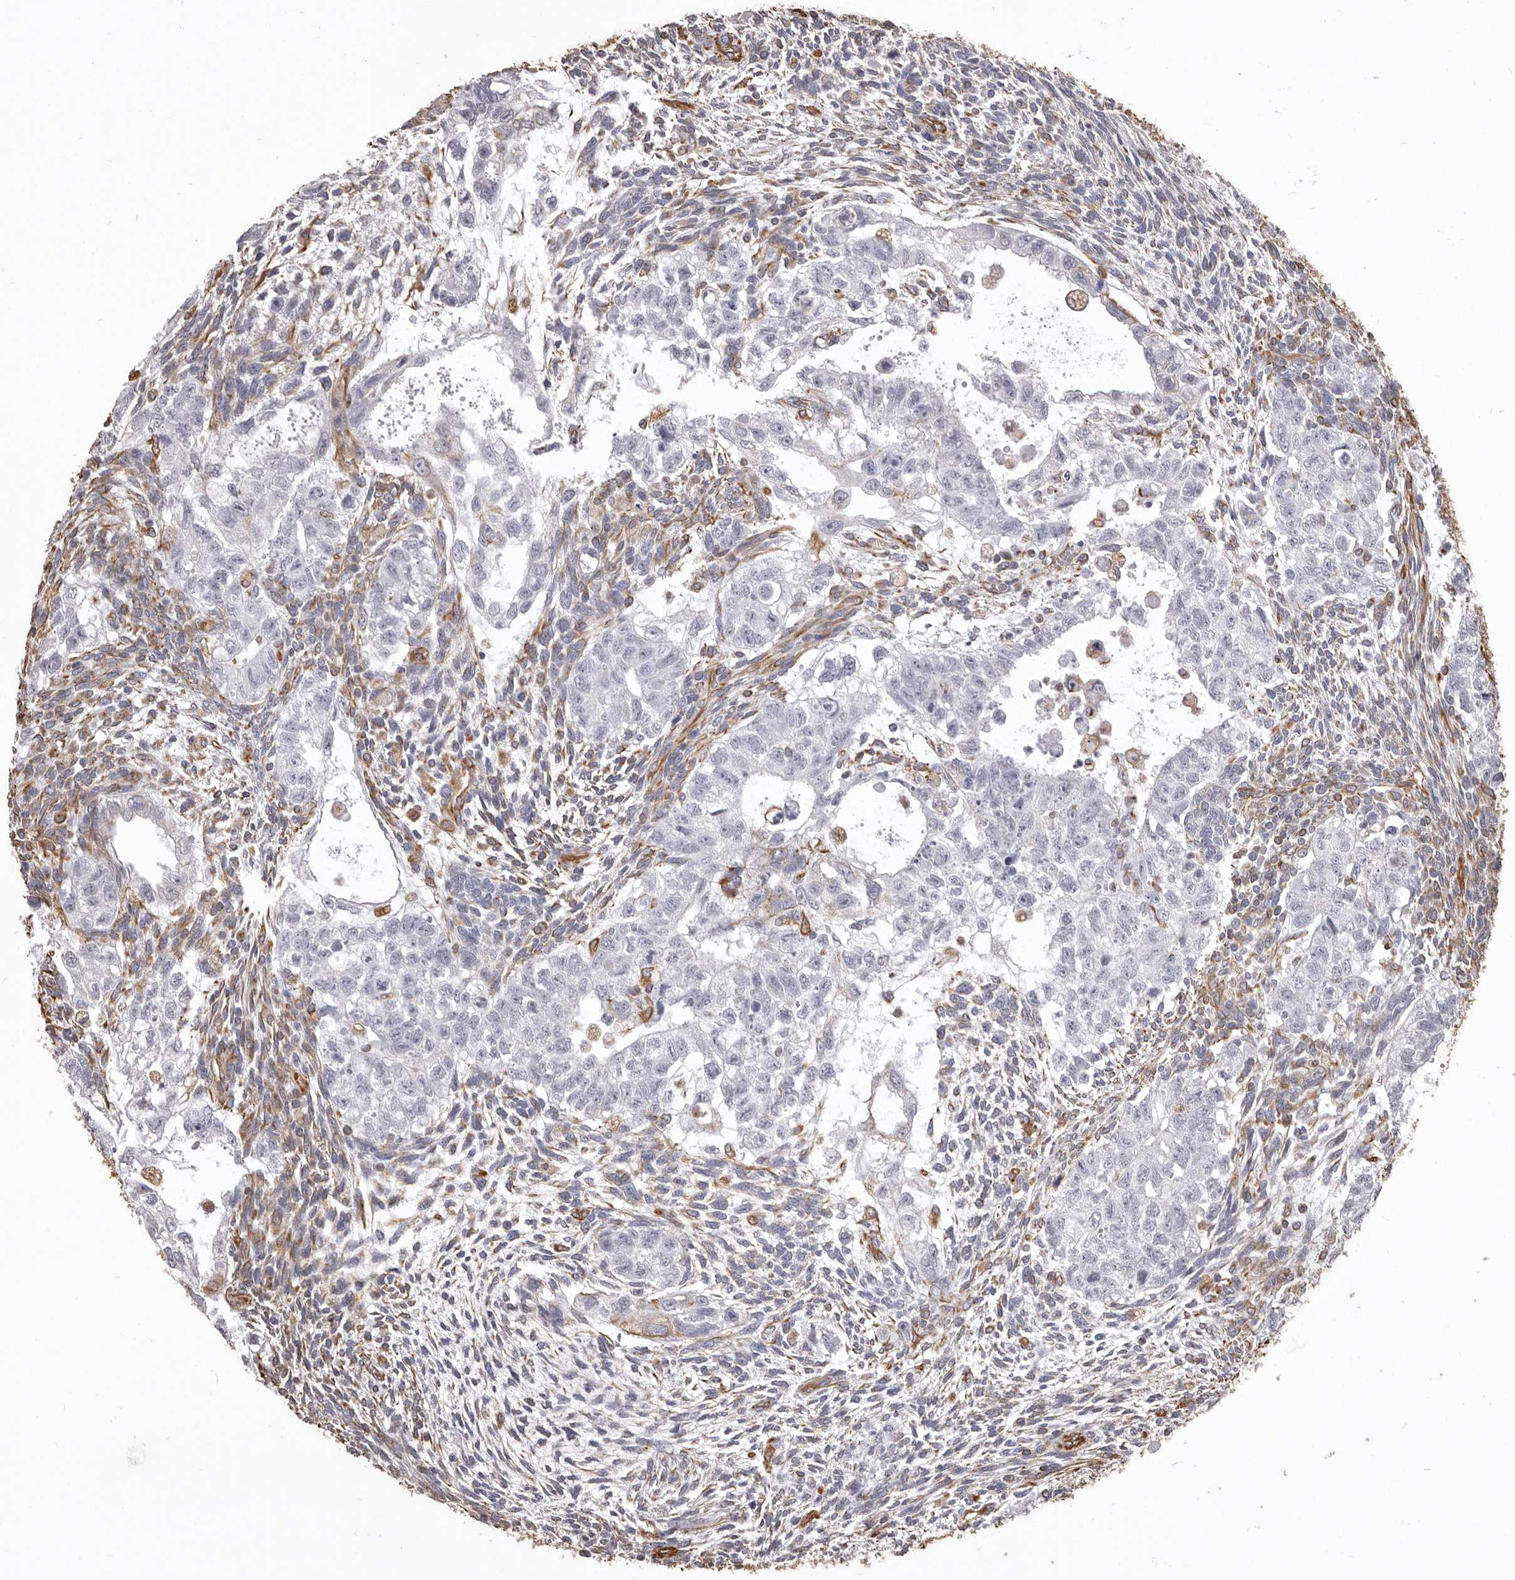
{"staining": {"intensity": "negative", "quantity": "none", "location": "none"}, "tissue": "testis cancer", "cell_type": "Tumor cells", "image_type": "cancer", "snomed": [{"axis": "morphology", "description": "Carcinoma, Embryonal, NOS"}, {"axis": "topography", "description": "Testis"}], "caption": "IHC histopathology image of testis cancer stained for a protein (brown), which shows no expression in tumor cells.", "gene": "MTURN", "patient": {"sex": "male", "age": 37}}